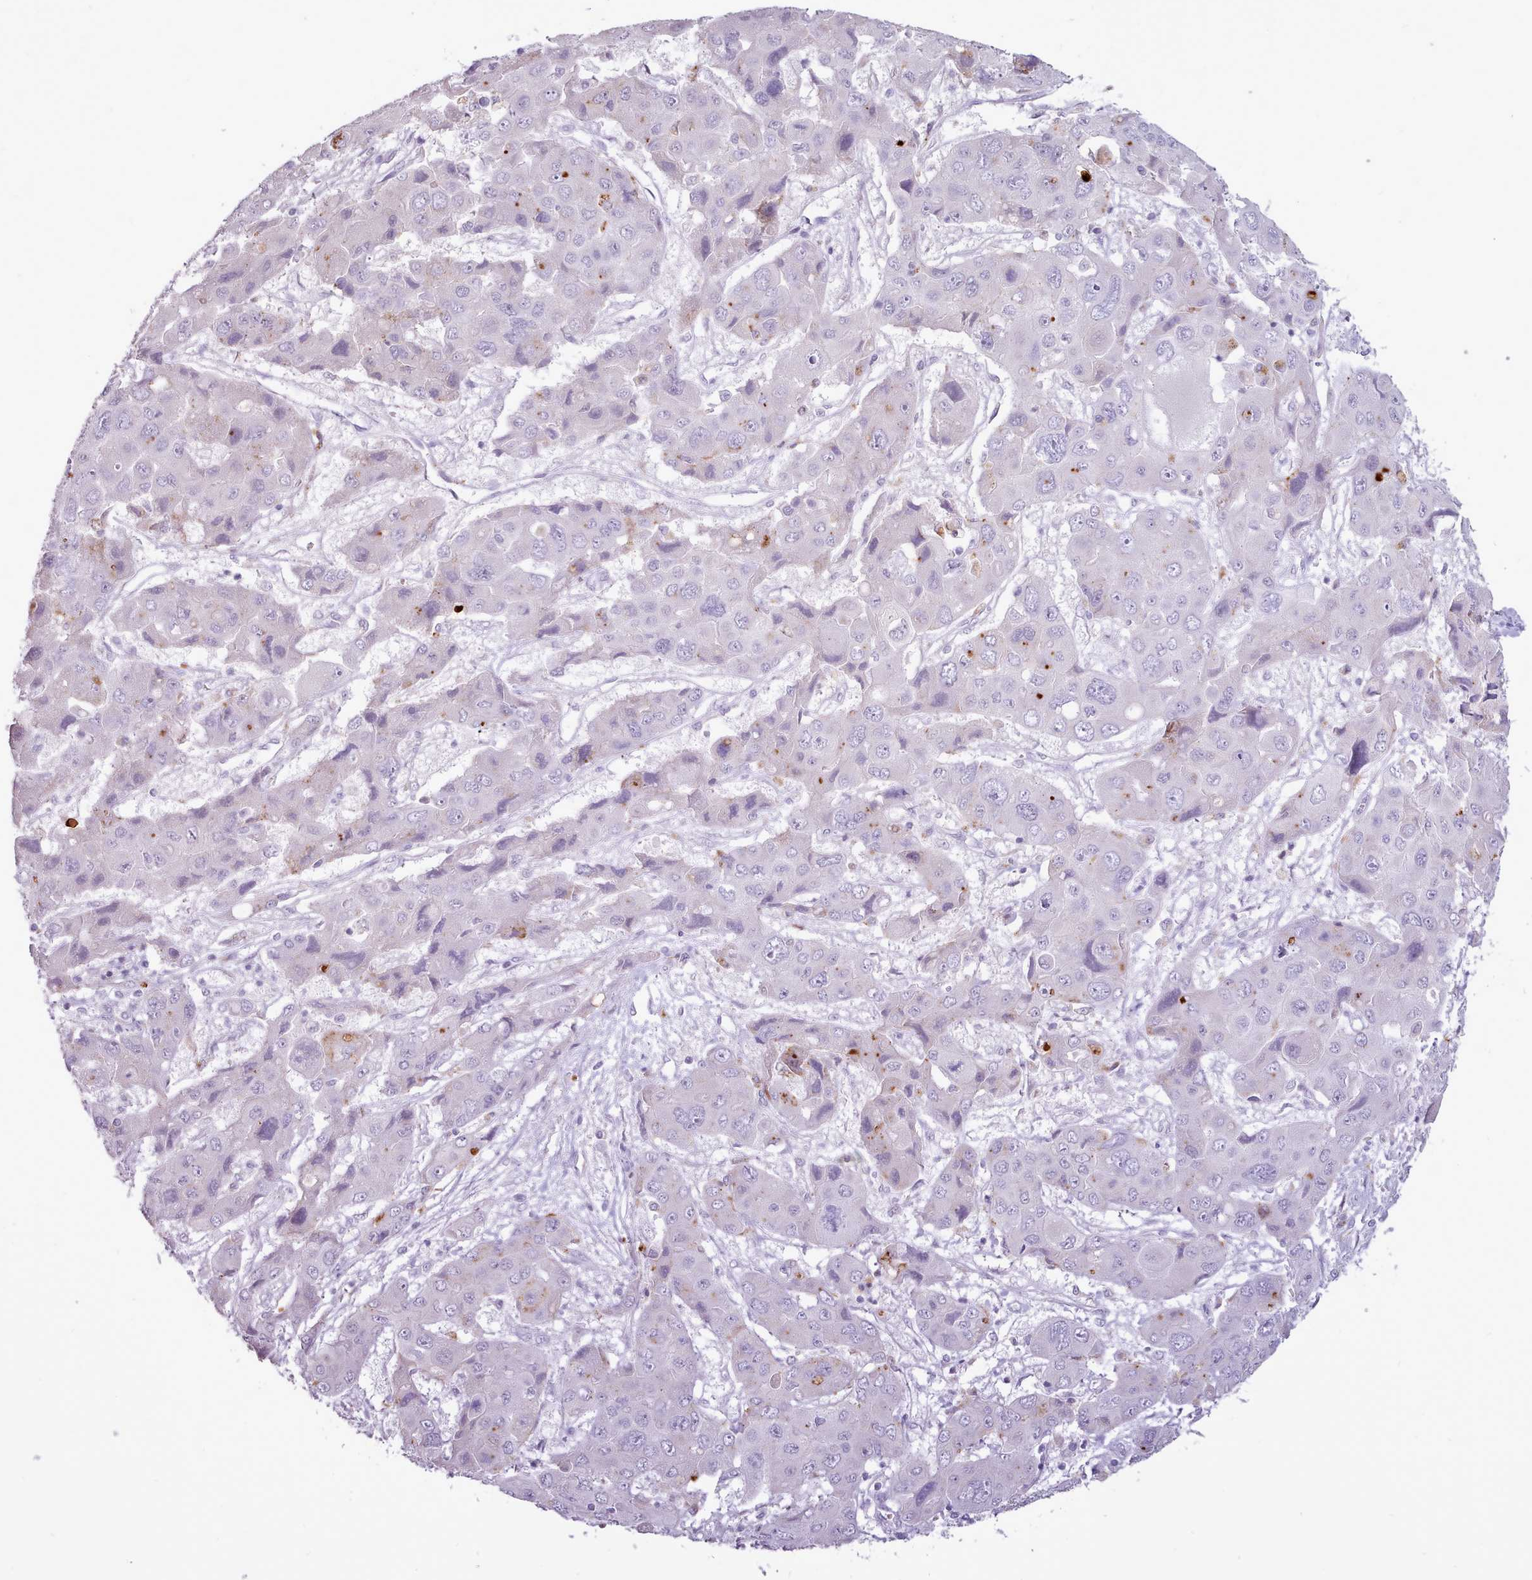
{"staining": {"intensity": "negative", "quantity": "none", "location": "none"}, "tissue": "liver cancer", "cell_type": "Tumor cells", "image_type": "cancer", "snomed": [{"axis": "morphology", "description": "Cholangiocarcinoma"}, {"axis": "topography", "description": "Liver"}], "caption": "Histopathology image shows no protein staining in tumor cells of liver cholangiocarcinoma tissue.", "gene": "ATRAID", "patient": {"sex": "male", "age": 67}}